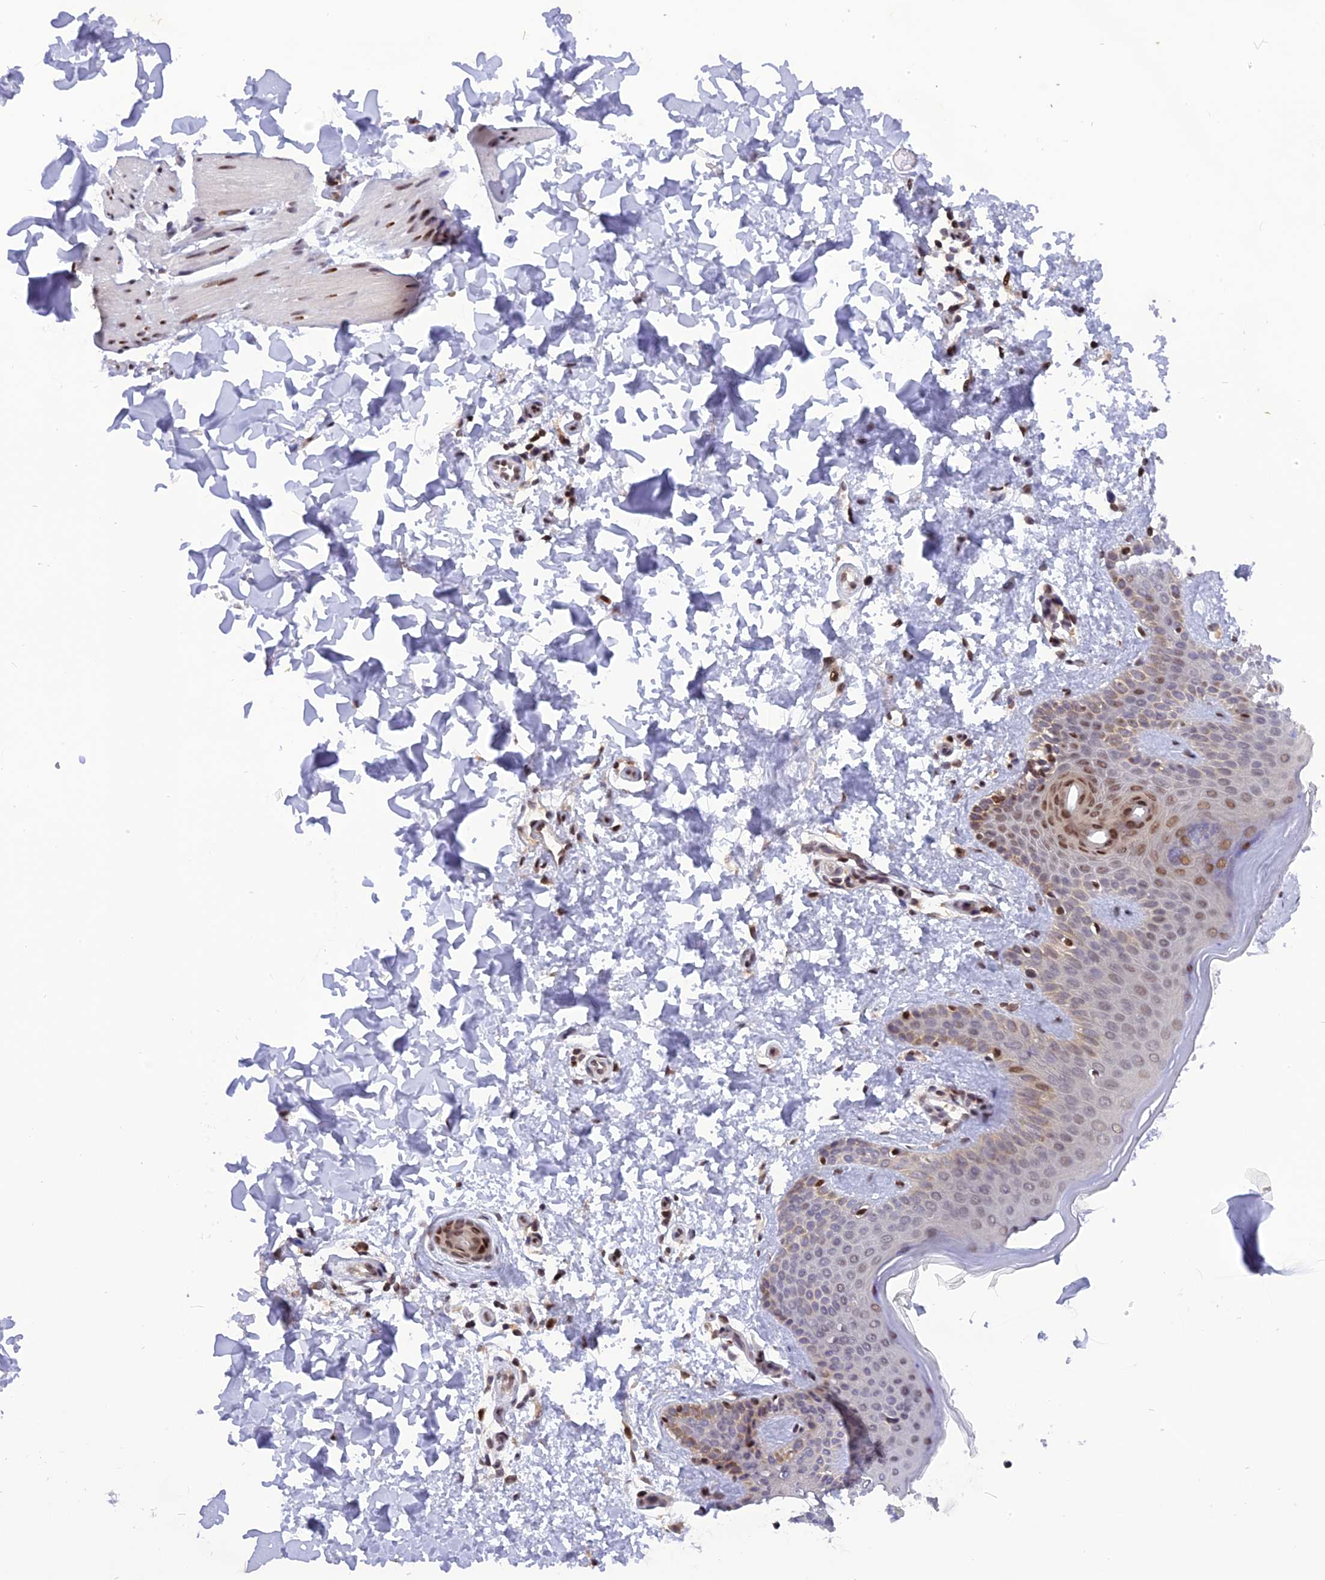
{"staining": {"intensity": "moderate", "quantity": ">75%", "location": "nuclear"}, "tissue": "skin", "cell_type": "Fibroblasts", "image_type": "normal", "snomed": [{"axis": "morphology", "description": "Normal tissue, NOS"}, {"axis": "topography", "description": "Skin"}], "caption": "Moderate nuclear protein staining is seen in about >75% of fibroblasts in skin. (DAB = brown stain, brightfield microscopy at high magnification).", "gene": "RABGGTA", "patient": {"sex": "male", "age": 36}}